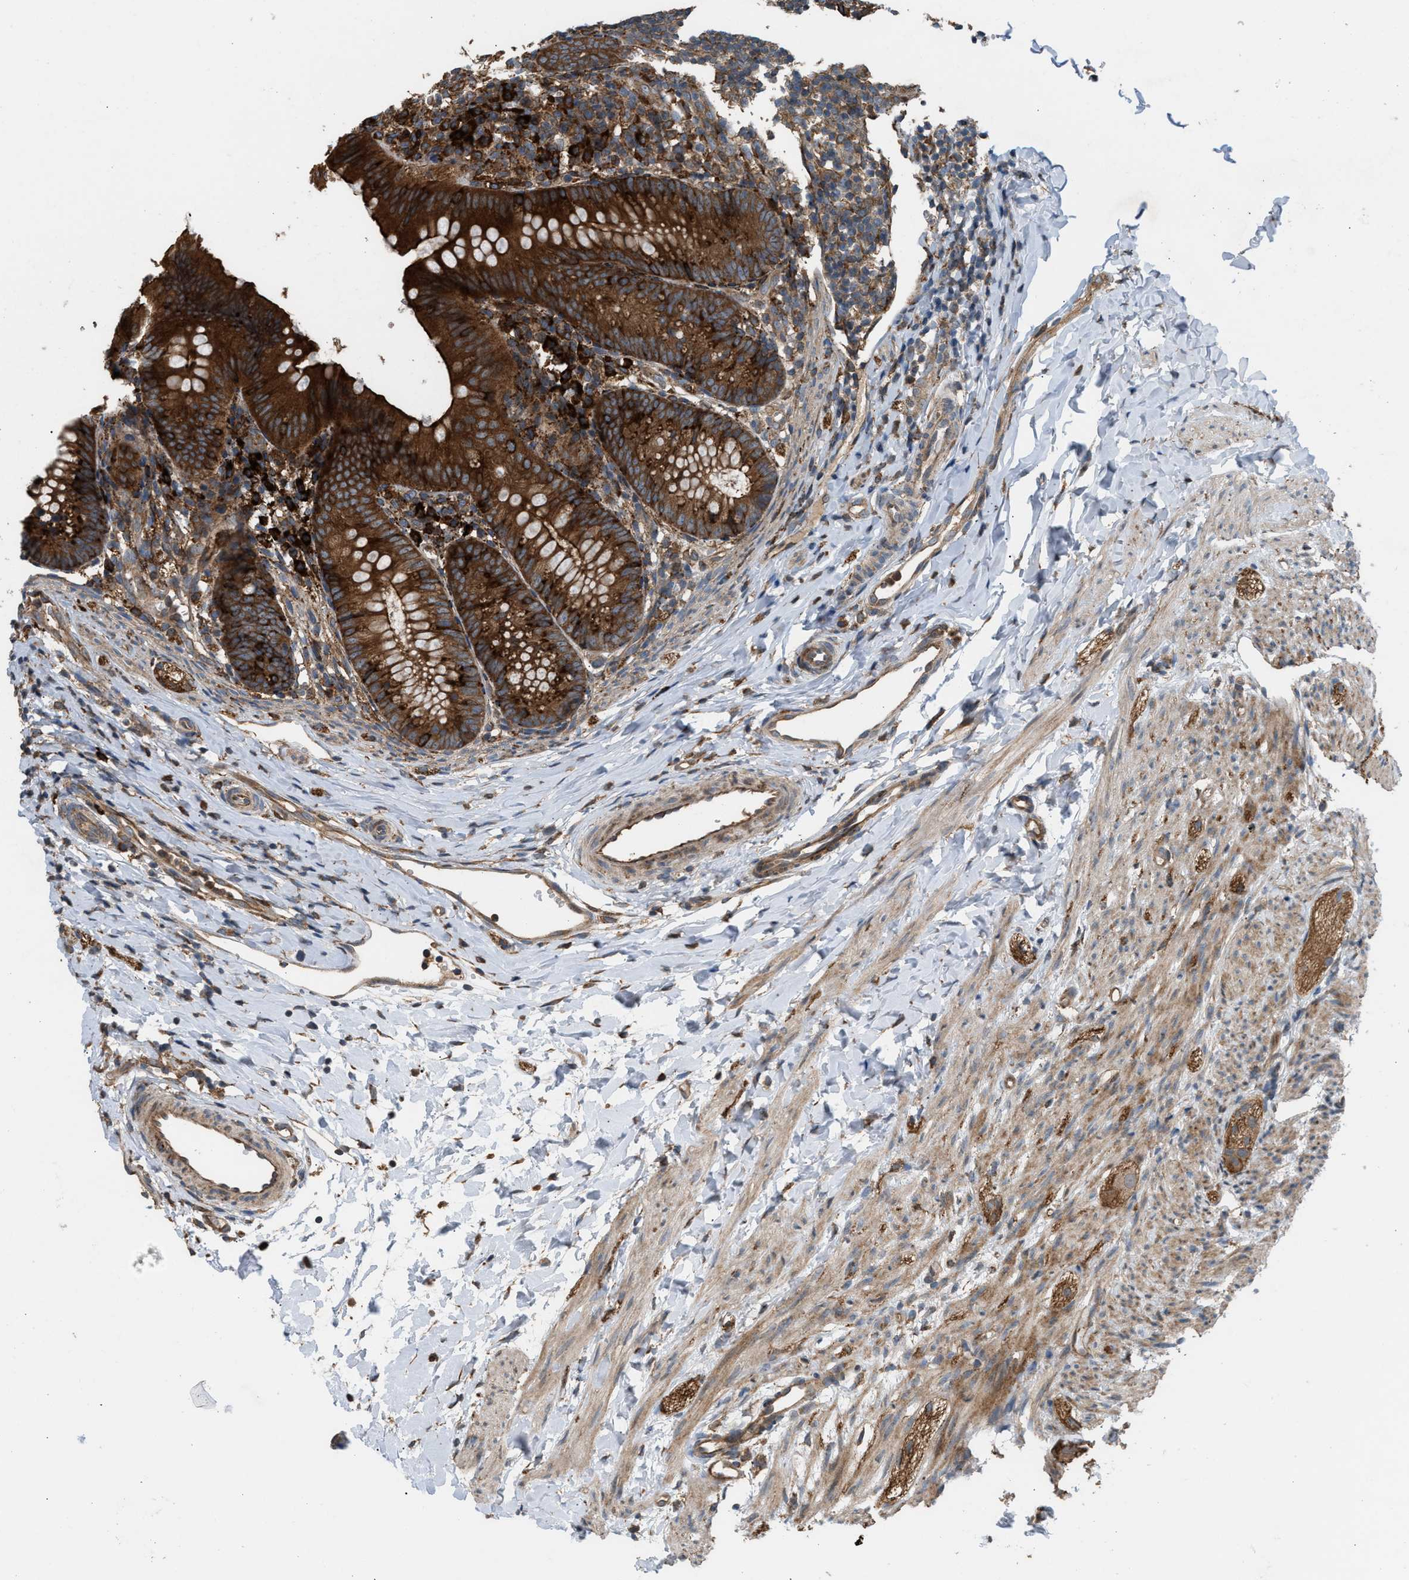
{"staining": {"intensity": "strong", "quantity": ">75%", "location": "cytoplasmic/membranous"}, "tissue": "appendix", "cell_type": "Glandular cells", "image_type": "normal", "snomed": [{"axis": "morphology", "description": "Normal tissue, NOS"}, {"axis": "topography", "description": "Appendix"}], "caption": "Immunohistochemical staining of normal appendix displays >75% levels of strong cytoplasmic/membranous protein expression in about >75% of glandular cells. (Brightfield microscopy of DAB IHC at high magnification).", "gene": "BAIAP2L1", "patient": {"sex": "male", "age": 1}}